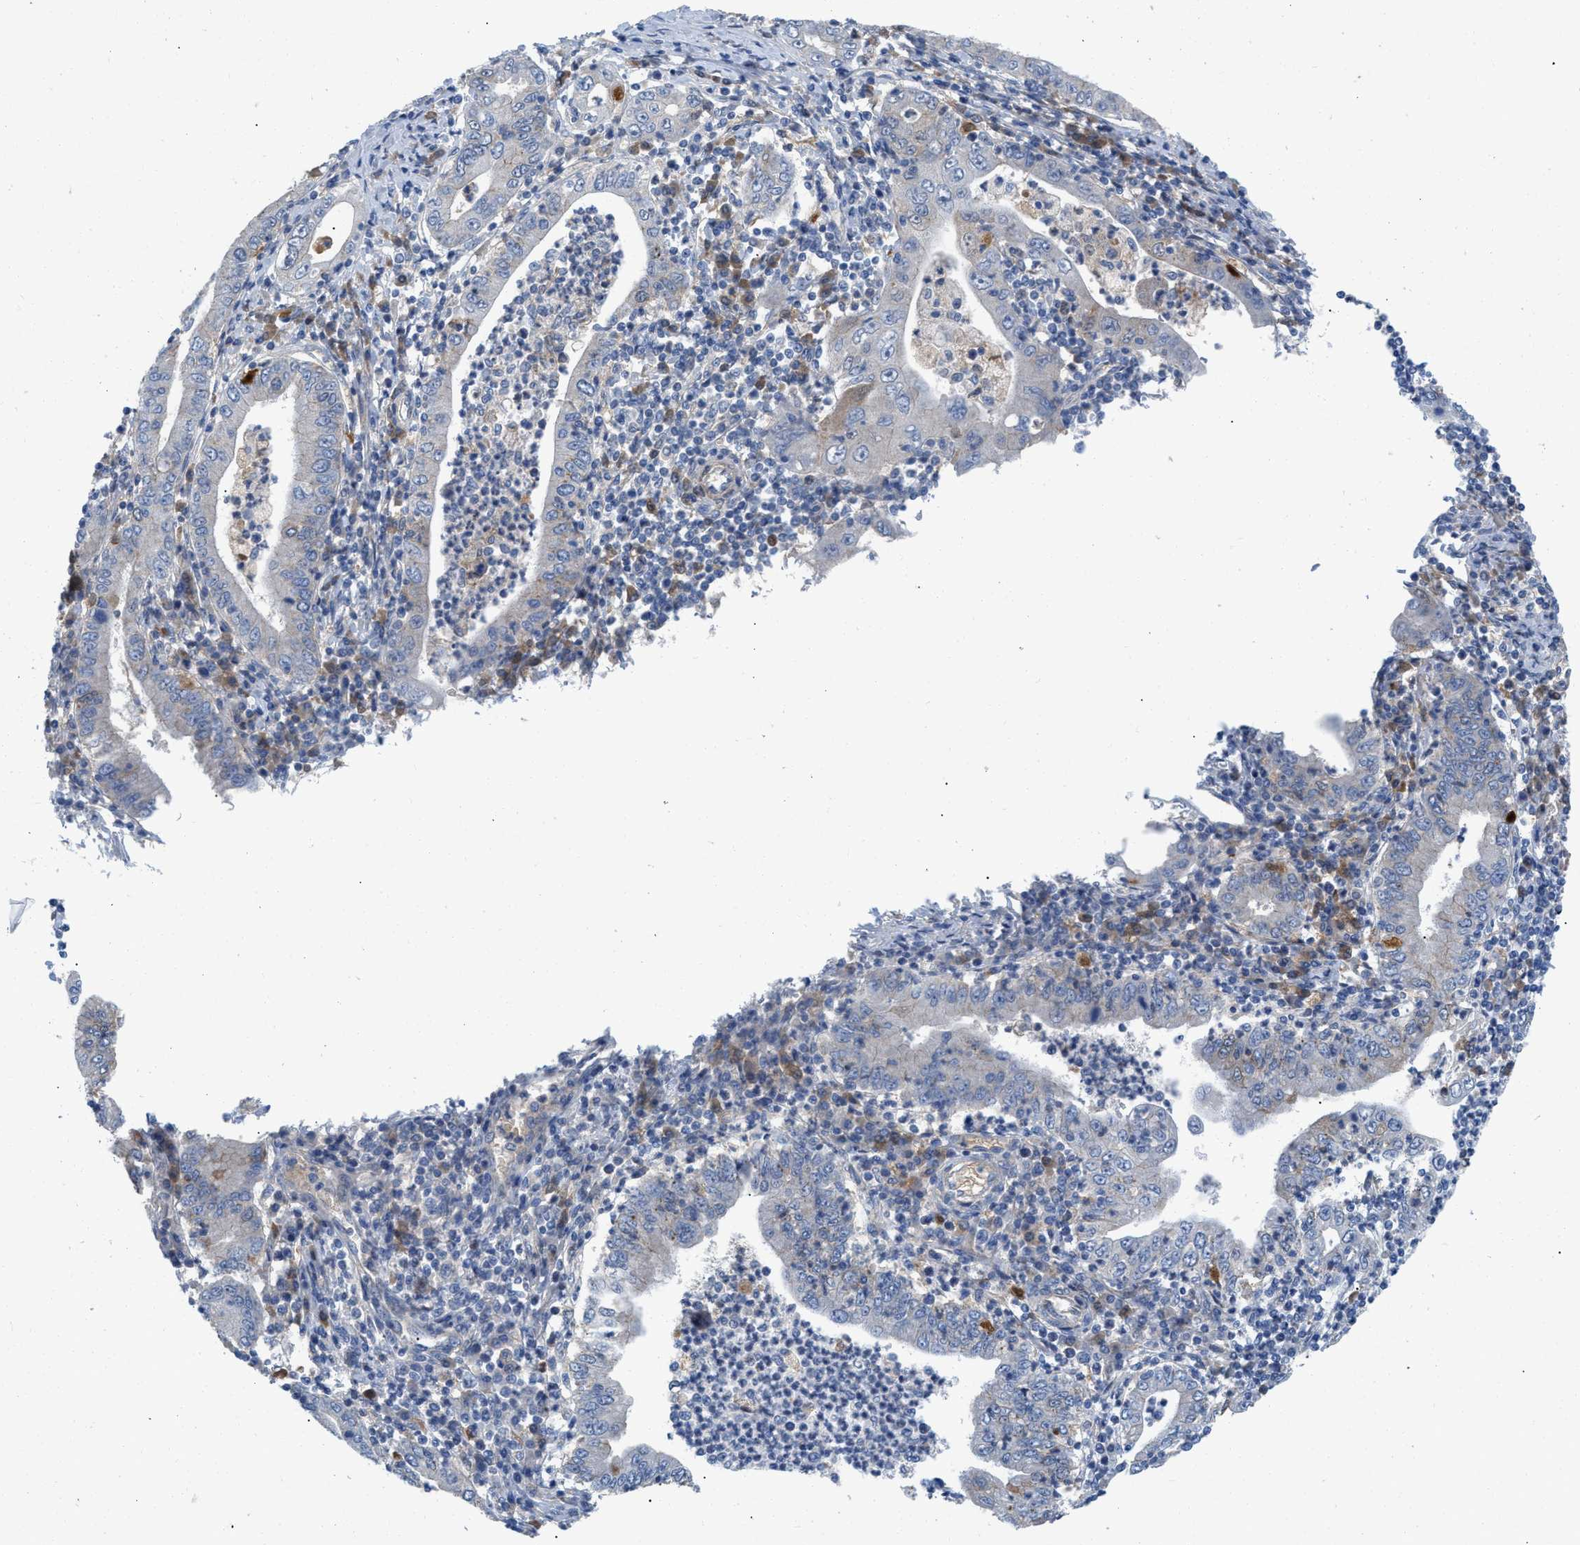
{"staining": {"intensity": "negative", "quantity": "none", "location": "none"}, "tissue": "stomach cancer", "cell_type": "Tumor cells", "image_type": "cancer", "snomed": [{"axis": "morphology", "description": "Normal tissue, NOS"}, {"axis": "morphology", "description": "Adenocarcinoma, NOS"}, {"axis": "topography", "description": "Esophagus"}, {"axis": "topography", "description": "Stomach, upper"}, {"axis": "topography", "description": "Peripheral nerve tissue"}], "caption": "Tumor cells show no significant positivity in stomach cancer.", "gene": "HPX", "patient": {"sex": "male", "age": 62}}